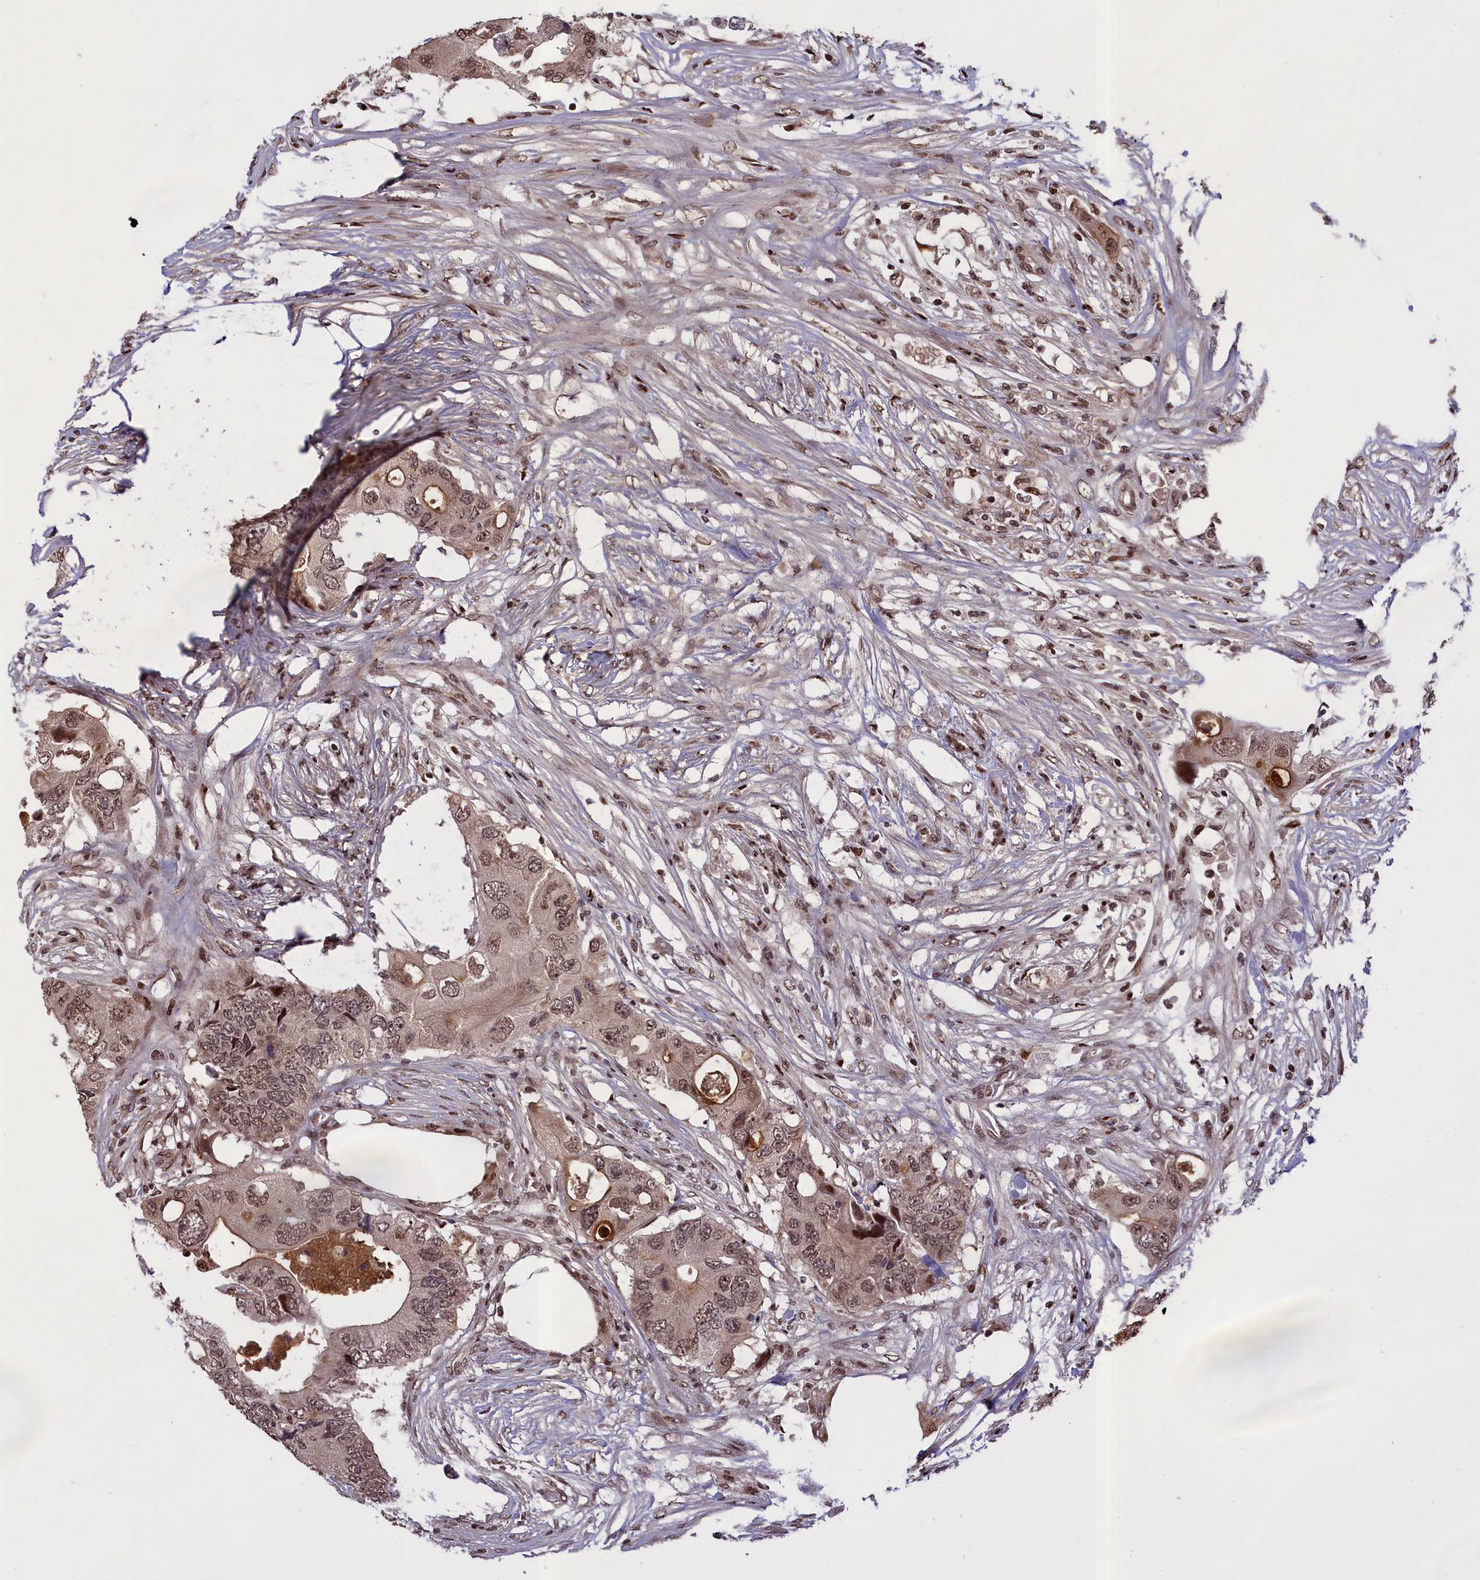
{"staining": {"intensity": "moderate", "quantity": ">75%", "location": "cytoplasmic/membranous,nuclear"}, "tissue": "colorectal cancer", "cell_type": "Tumor cells", "image_type": "cancer", "snomed": [{"axis": "morphology", "description": "Adenocarcinoma, NOS"}, {"axis": "topography", "description": "Colon"}], "caption": "Colorectal cancer (adenocarcinoma) stained with a protein marker reveals moderate staining in tumor cells.", "gene": "RELB", "patient": {"sex": "male", "age": 71}}